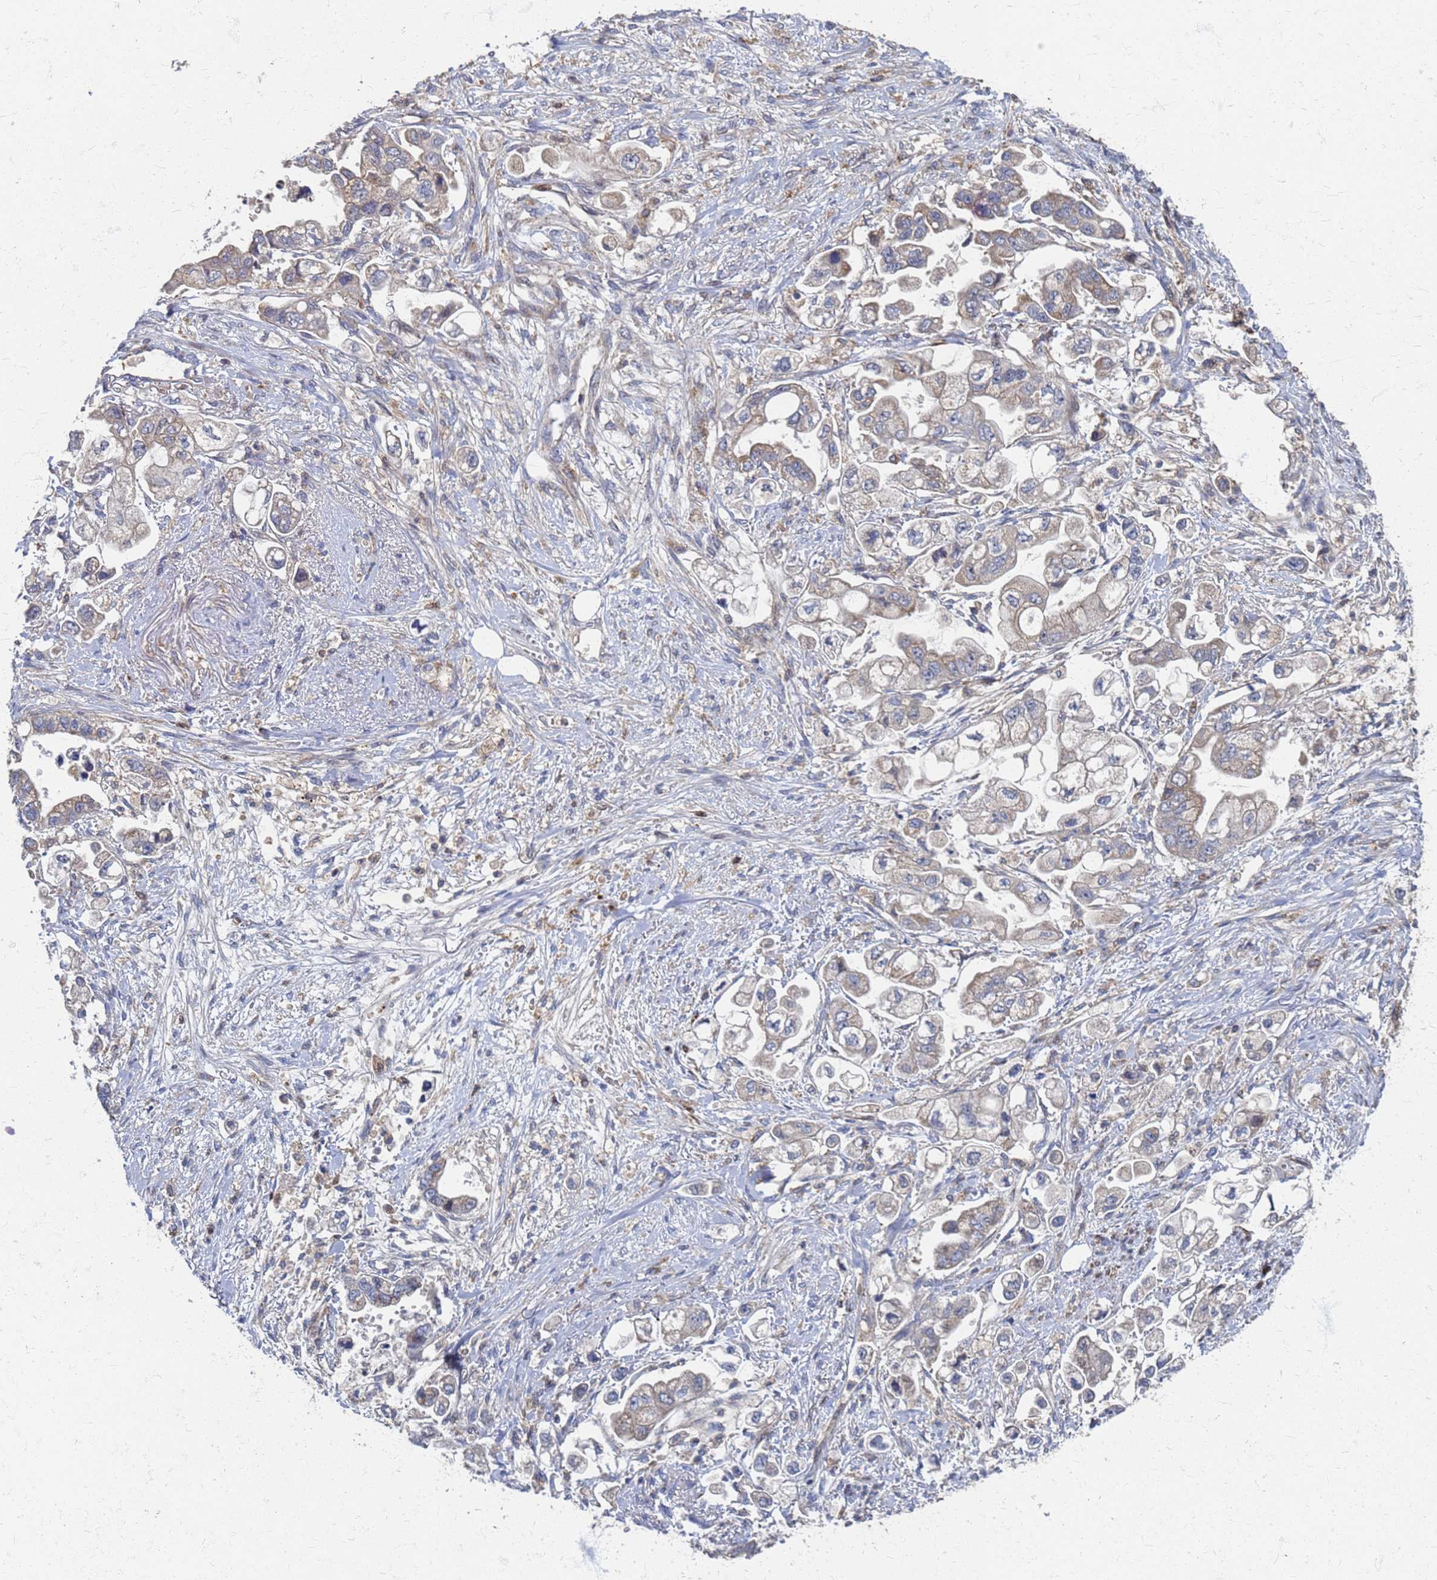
{"staining": {"intensity": "weak", "quantity": "25%-75%", "location": "cytoplasmic/membranous"}, "tissue": "stomach cancer", "cell_type": "Tumor cells", "image_type": "cancer", "snomed": [{"axis": "morphology", "description": "Adenocarcinoma, NOS"}, {"axis": "topography", "description": "Stomach"}], "caption": "Tumor cells display low levels of weak cytoplasmic/membranous positivity in approximately 25%-75% of cells in stomach cancer (adenocarcinoma).", "gene": "ATPAF1", "patient": {"sex": "male", "age": 62}}